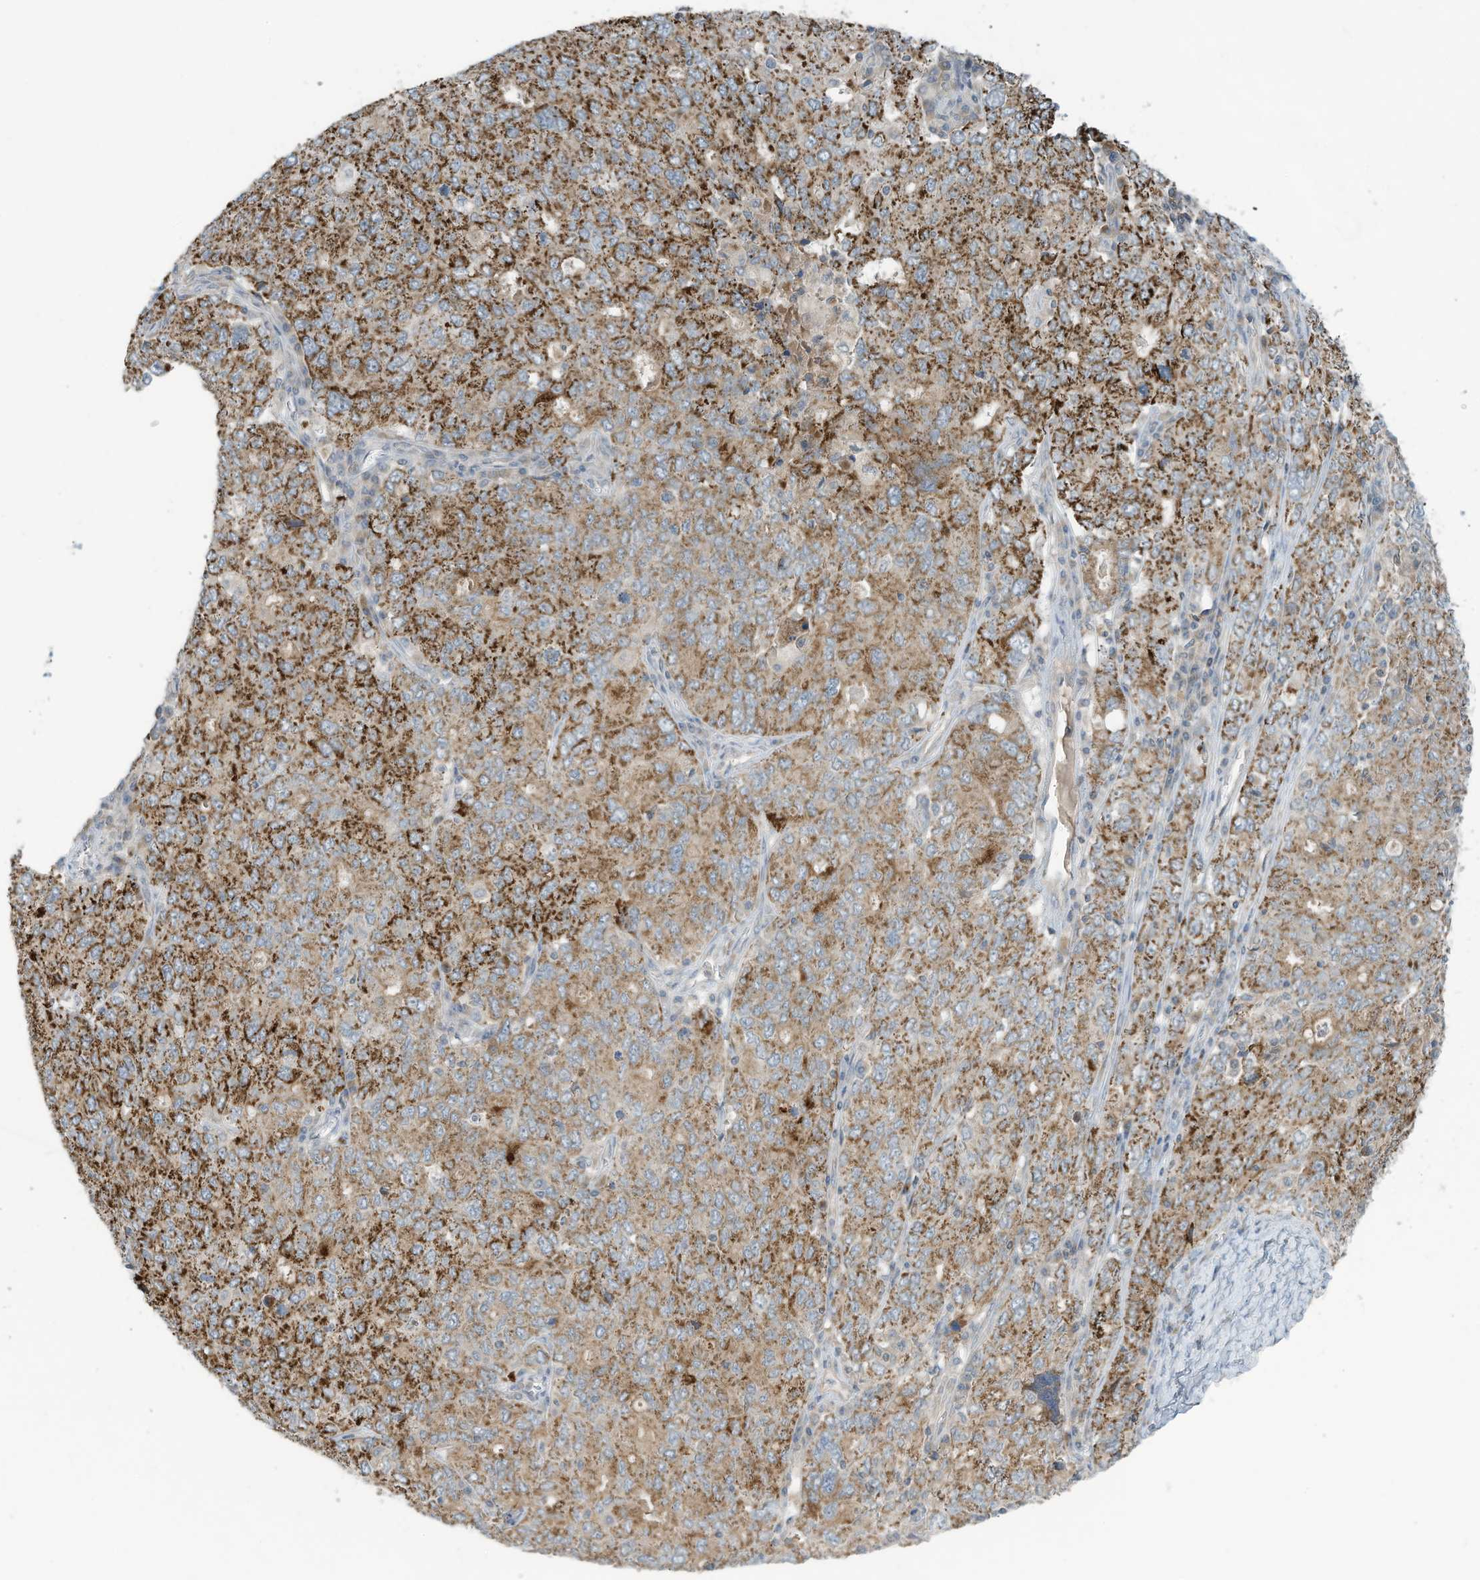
{"staining": {"intensity": "strong", "quantity": ">75%", "location": "cytoplasmic/membranous"}, "tissue": "ovarian cancer", "cell_type": "Tumor cells", "image_type": "cancer", "snomed": [{"axis": "morphology", "description": "Carcinoma, endometroid"}, {"axis": "topography", "description": "Ovary"}], "caption": "IHC micrograph of neoplastic tissue: human ovarian endometroid carcinoma stained using IHC demonstrates high levels of strong protein expression localized specifically in the cytoplasmic/membranous of tumor cells, appearing as a cytoplasmic/membranous brown color.", "gene": "SCGB1D2", "patient": {"sex": "female", "age": 62}}